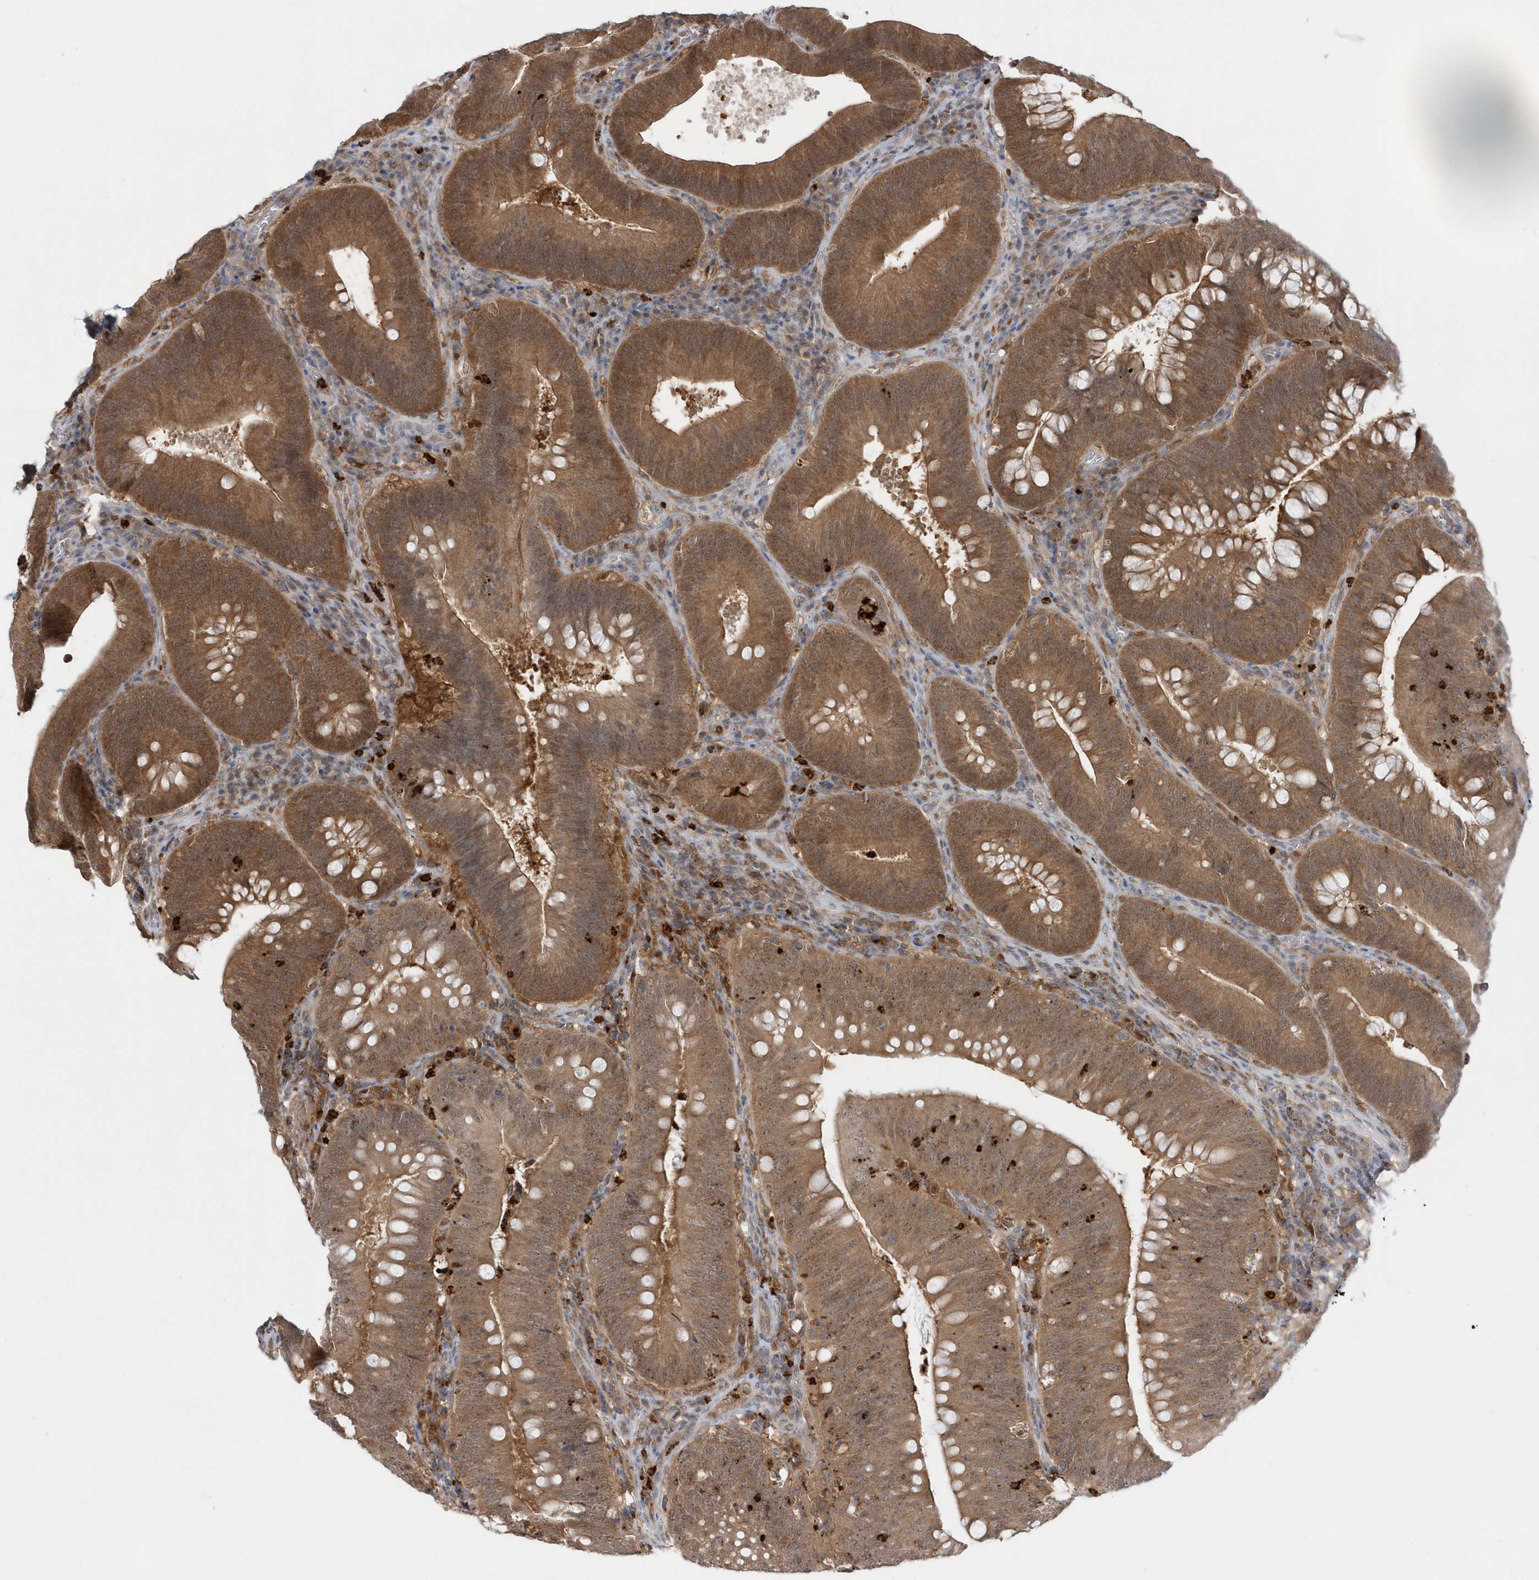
{"staining": {"intensity": "moderate", "quantity": ">75%", "location": "cytoplasmic/membranous"}, "tissue": "colorectal cancer", "cell_type": "Tumor cells", "image_type": "cancer", "snomed": [{"axis": "morphology", "description": "Normal tissue, NOS"}, {"axis": "topography", "description": "Colon"}], "caption": "A high-resolution histopathology image shows IHC staining of colorectal cancer, which demonstrates moderate cytoplasmic/membranous positivity in about >75% of tumor cells.", "gene": "RNF7", "patient": {"sex": "female", "age": 82}}